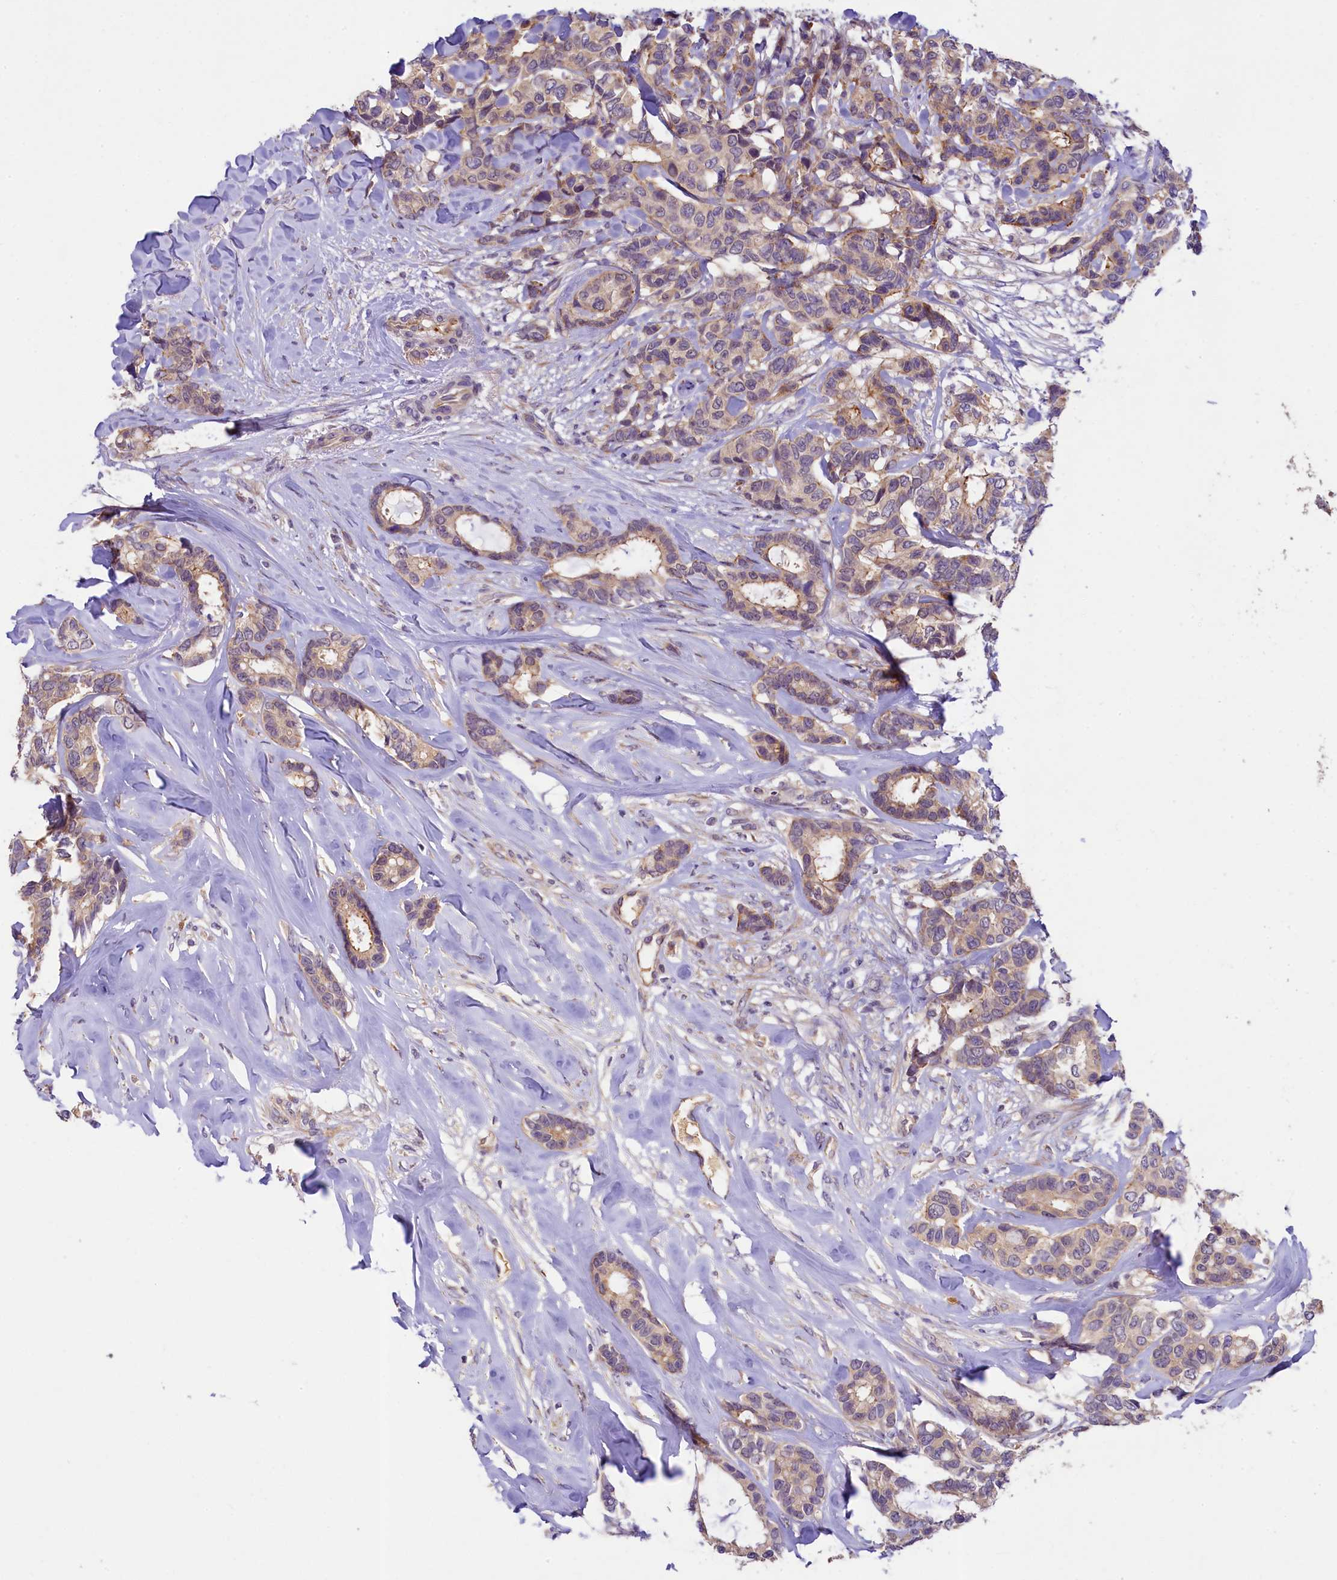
{"staining": {"intensity": "weak", "quantity": ">75%", "location": "cytoplasmic/membranous"}, "tissue": "breast cancer", "cell_type": "Tumor cells", "image_type": "cancer", "snomed": [{"axis": "morphology", "description": "Duct carcinoma"}, {"axis": "topography", "description": "Breast"}], "caption": "Protein expression analysis of breast cancer exhibits weak cytoplasmic/membranous positivity in approximately >75% of tumor cells.", "gene": "UBXN6", "patient": {"sex": "female", "age": 87}}